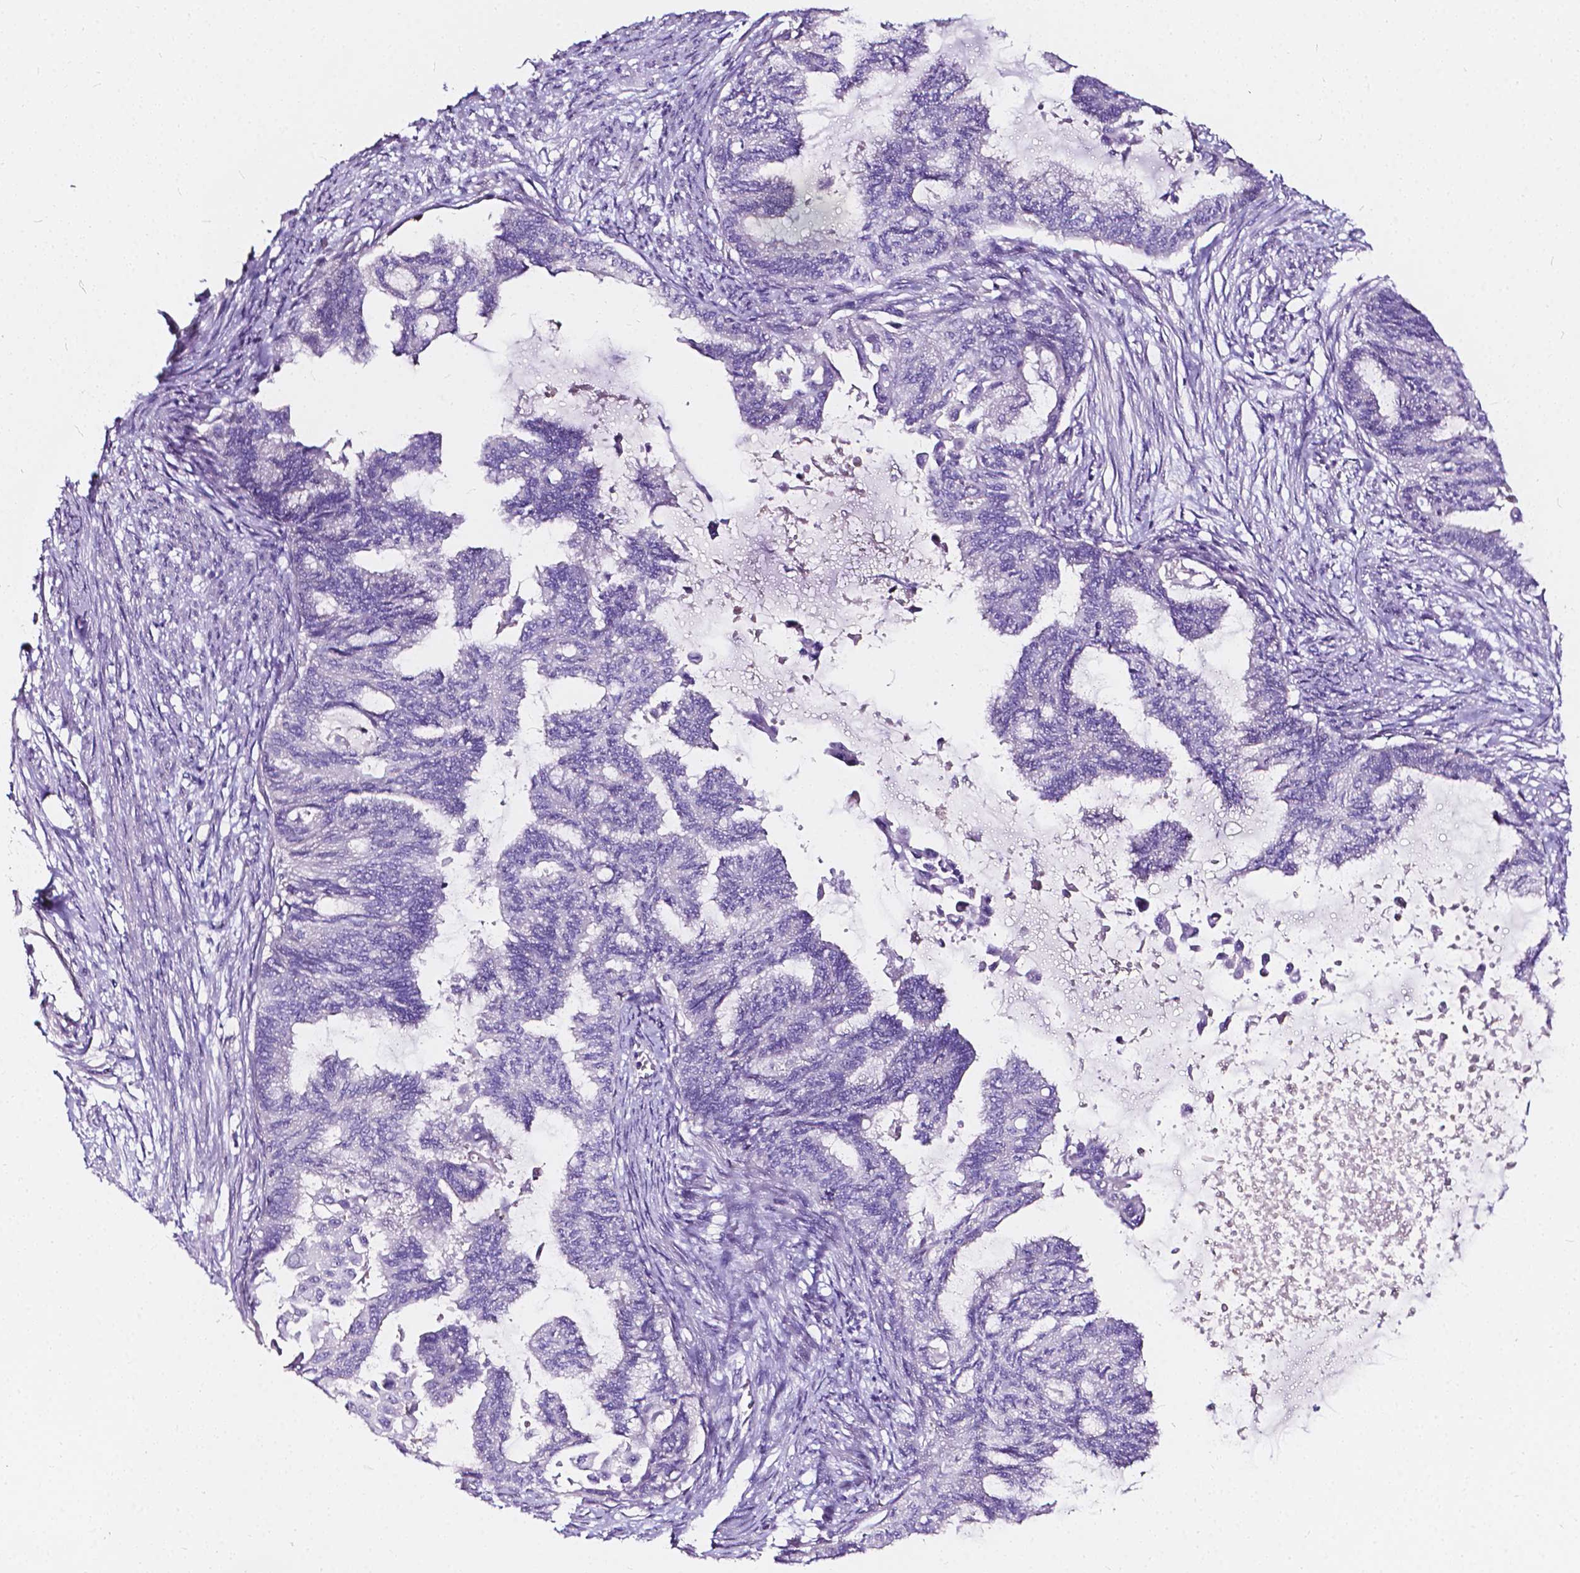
{"staining": {"intensity": "negative", "quantity": "none", "location": "none"}, "tissue": "endometrial cancer", "cell_type": "Tumor cells", "image_type": "cancer", "snomed": [{"axis": "morphology", "description": "Adenocarcinoma, NOS"}, {"axis": "topography", "description": "Endometrium"}], "caption": "Histopathology image shows no significant protein staining in tumor cells of adenocarcinoma (endometrial). (Stains: DAB immunohistochemistry (IHC) with hematoxylin counter stain, Microscopy: brightfield microscopy at high magnification).", "gene": "CLSTN2", "patient": {"sex": "female", "age": 86}}